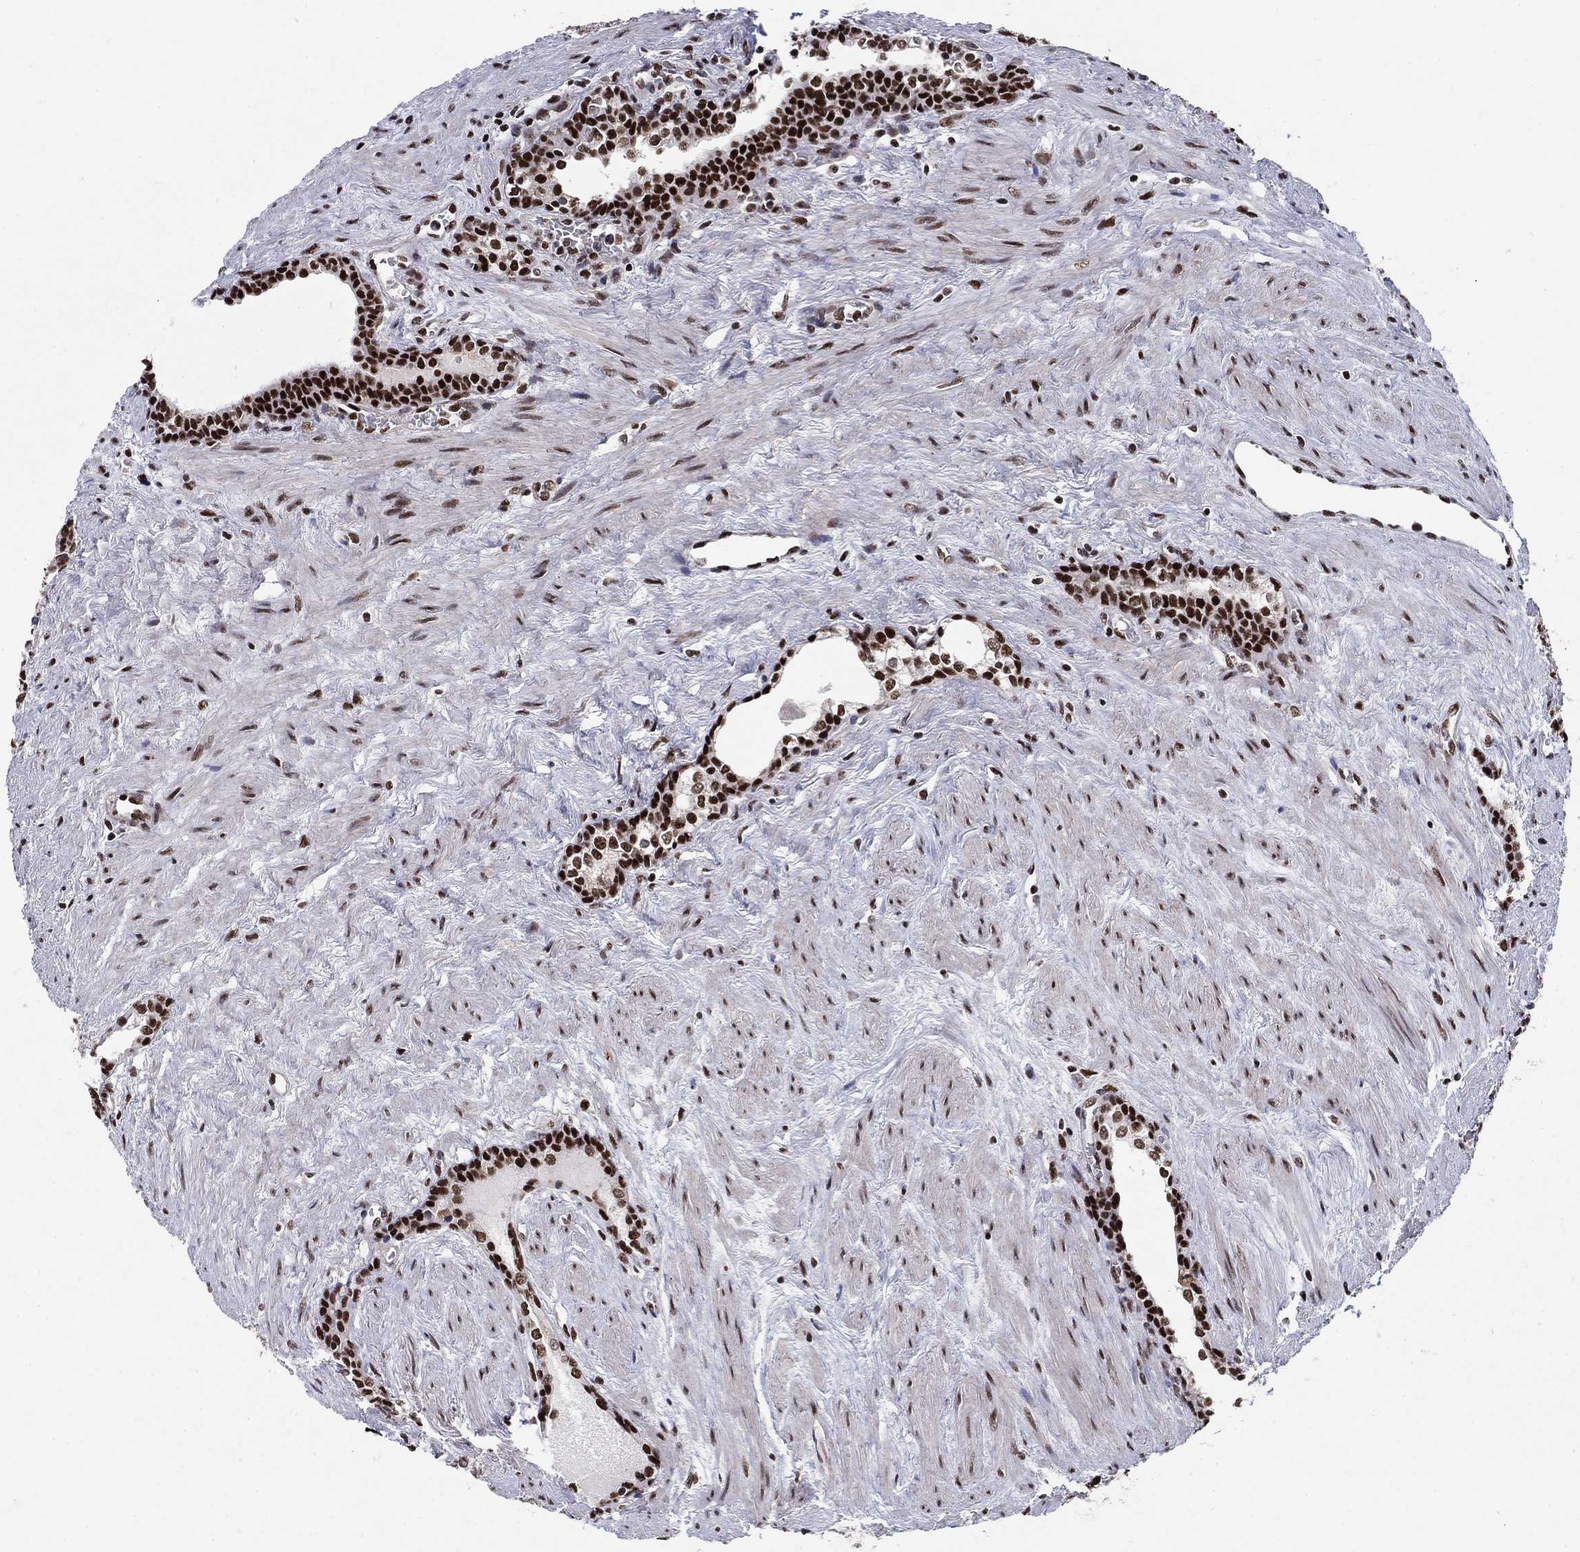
{"staining": {"intensity": "strong", "quantity": ">75%", "location": "nuclear"}, "tissue": "prostate cancer", "cell_type": "Tumor cells", "image_type": "cancer", "snomed": [{"axis": "morphology", "description": "Adenocarcinoma, NOS"}, {"axis": "morphology", "description": "Adenocarcinoma, High grade"}, {"axis": "topography", "description": "Prostate"}], "caption": "Human adenocarcinoma (high-grade) (prostate) stained with a protein marker exhibits strong staining in tumor cells.", "gene": "RPRD1B", "patient": {"sex": "male", "age": 61}}